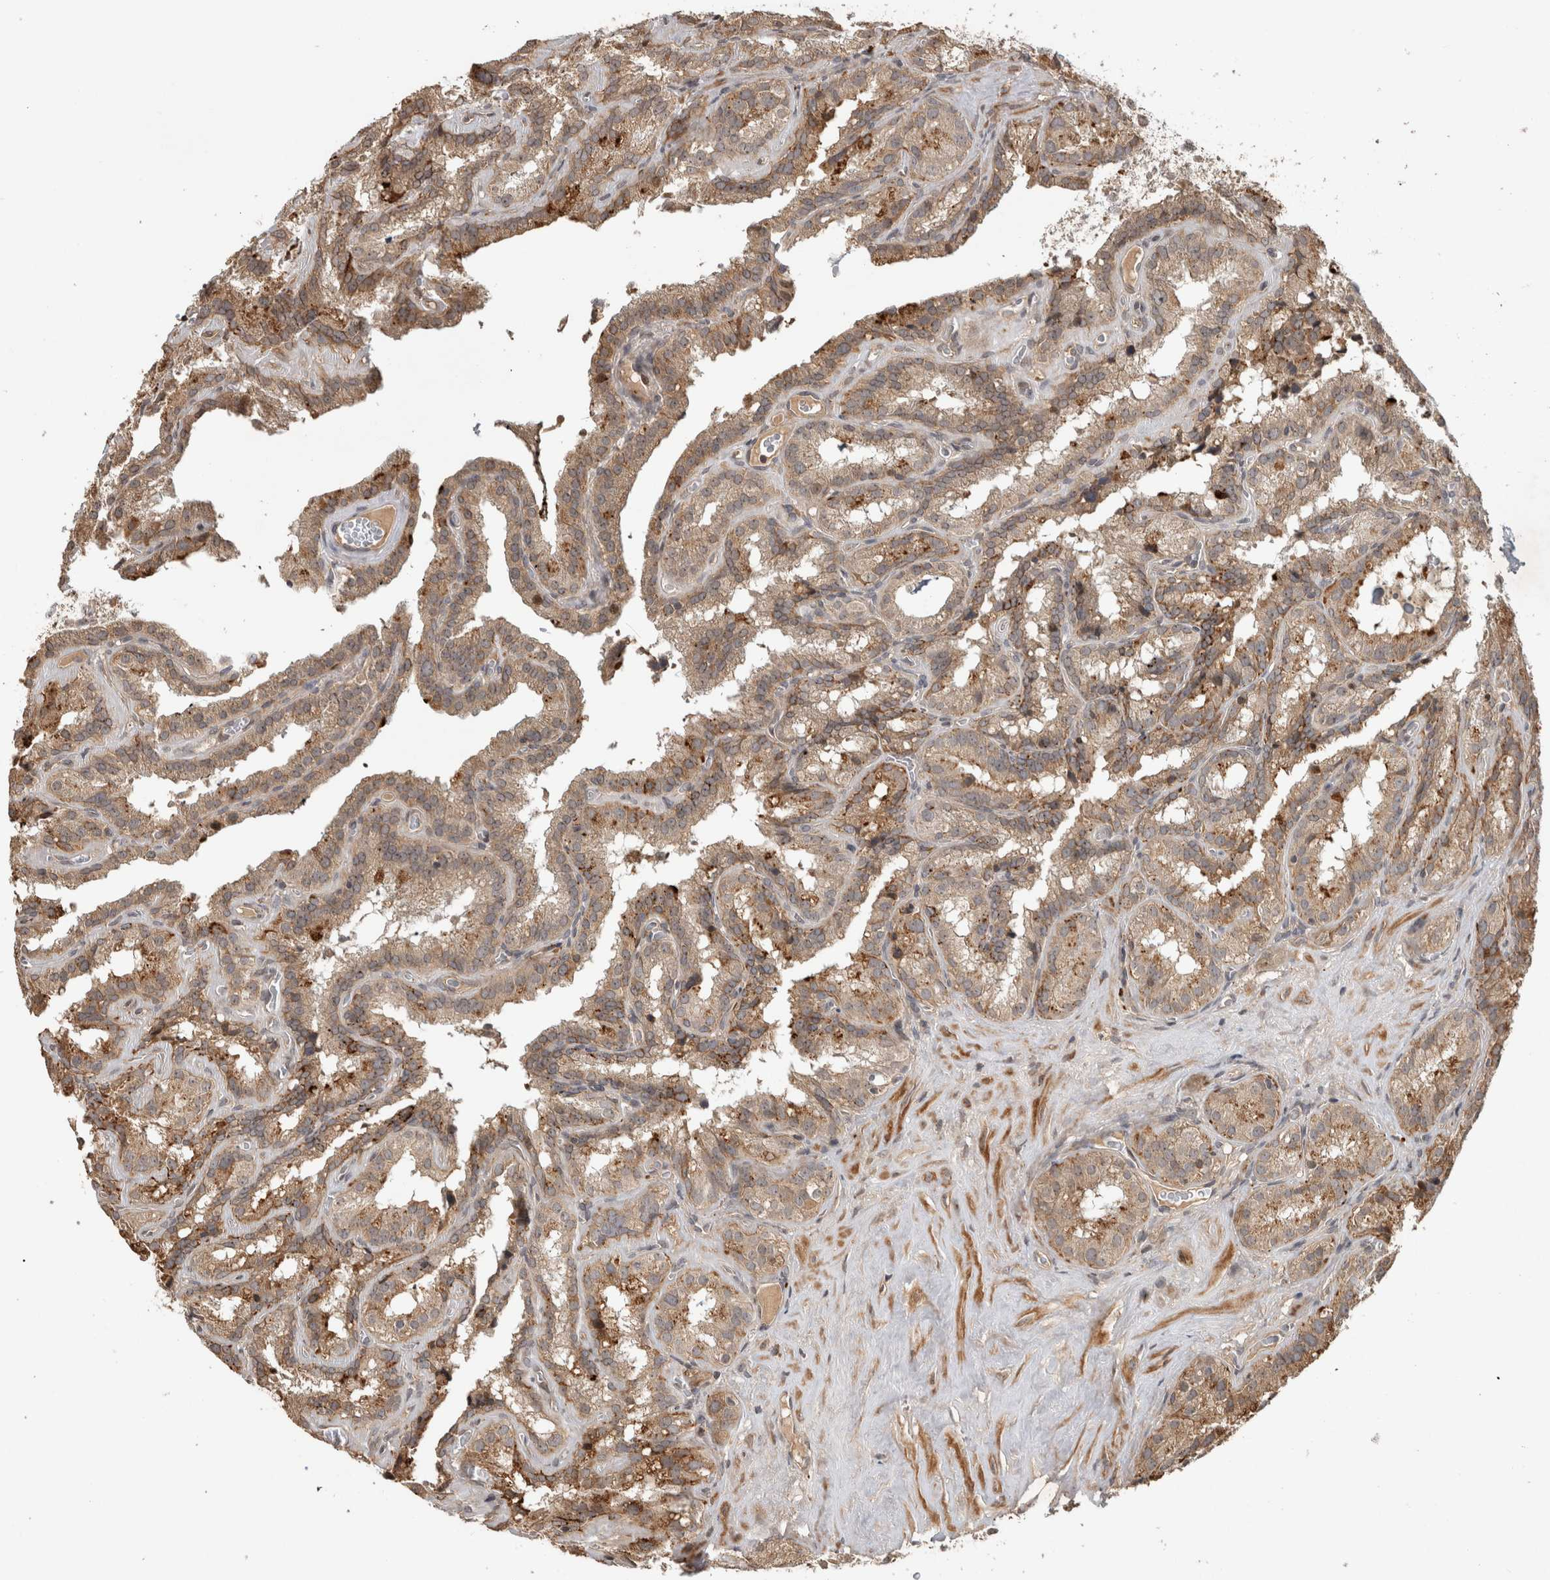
{"staining": {"intensity": "weak", "quantity": ">75%", "location": "cytoplasmic/membranous"}, "tissue": "seminal vesicle", "cell_type": "Glandular cells", "image_type": "normal", "snomed": [{"axis": "morphology", "description": "Normal tissue, NOS"}, {"axis": "topography", "description": "Prostate"}, {"axis": "topography", "description": "Seminal veicle"}], "caption": "Immunohistochemical staining of normal human seminal vesicle shows >75% levels of weak cytoplasmic/membranous protein staining in about >75% of glandular cells.", "gene": "PITPNC1", "patient": {"sex": "male", "age": 59}}